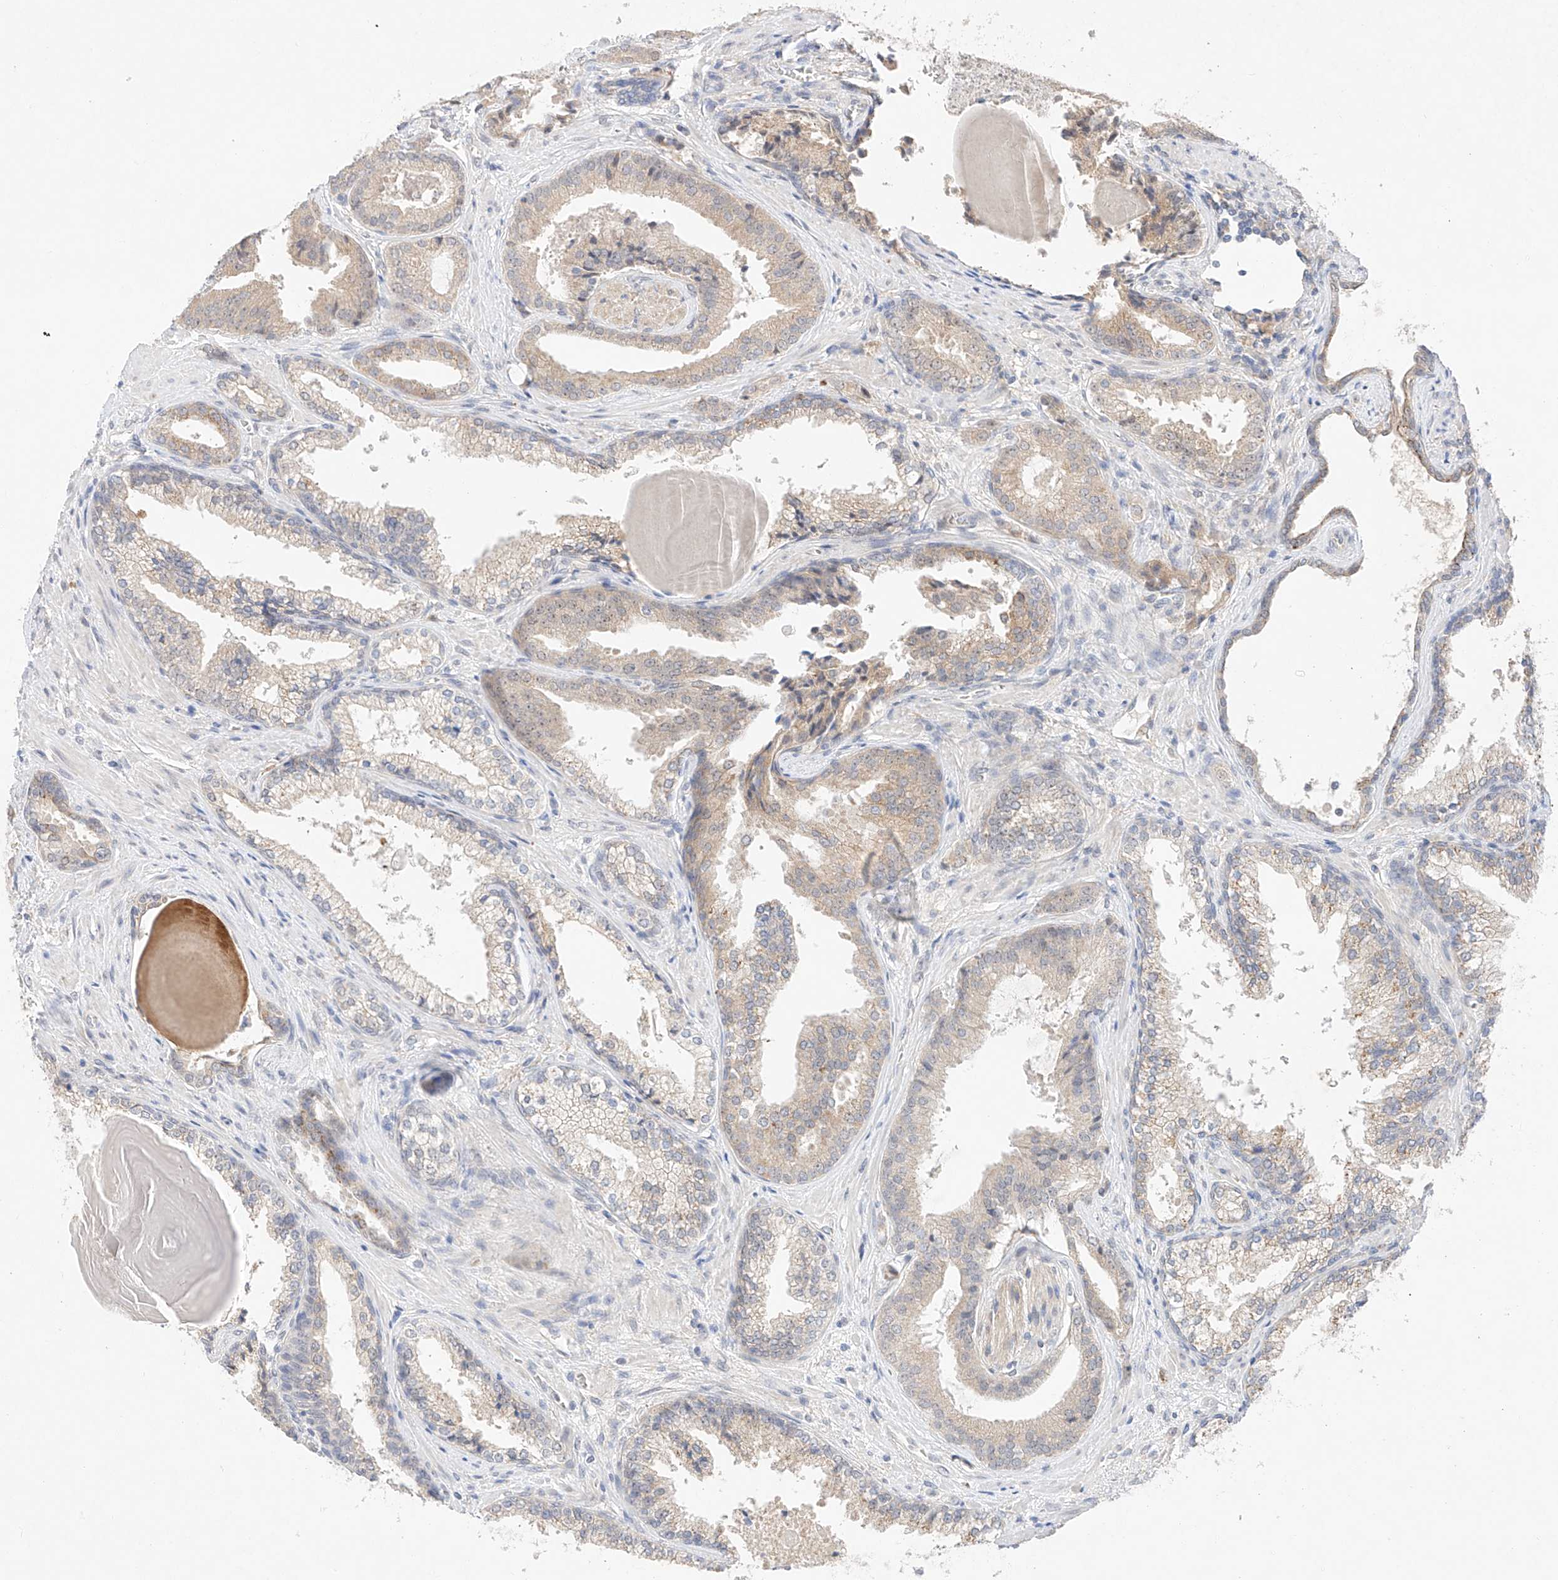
{"staining": {"intensity": "weak", "quantity": "<25%", "location": "cytoplasmic/membranous"}, "tissue": "prostate cancer", "cell_type": "Tumor cells", "image_type": "cancer", "snomed": [{"axis": "morphology", "description": "Adenocarcinoma, High grade"}, {"axis": "topography", "description": "Prostate"}], "caption": "This micrograph is of prostate cancer (adenocarcinoma (high-grade)) stained with immunohistochemistry to label a protein in brown with the nuclei are counter-stained blue. There is no positivity in tumor cells.", "gene": "IL22RA2", "patient": {"sex": "male", "age": 73}}